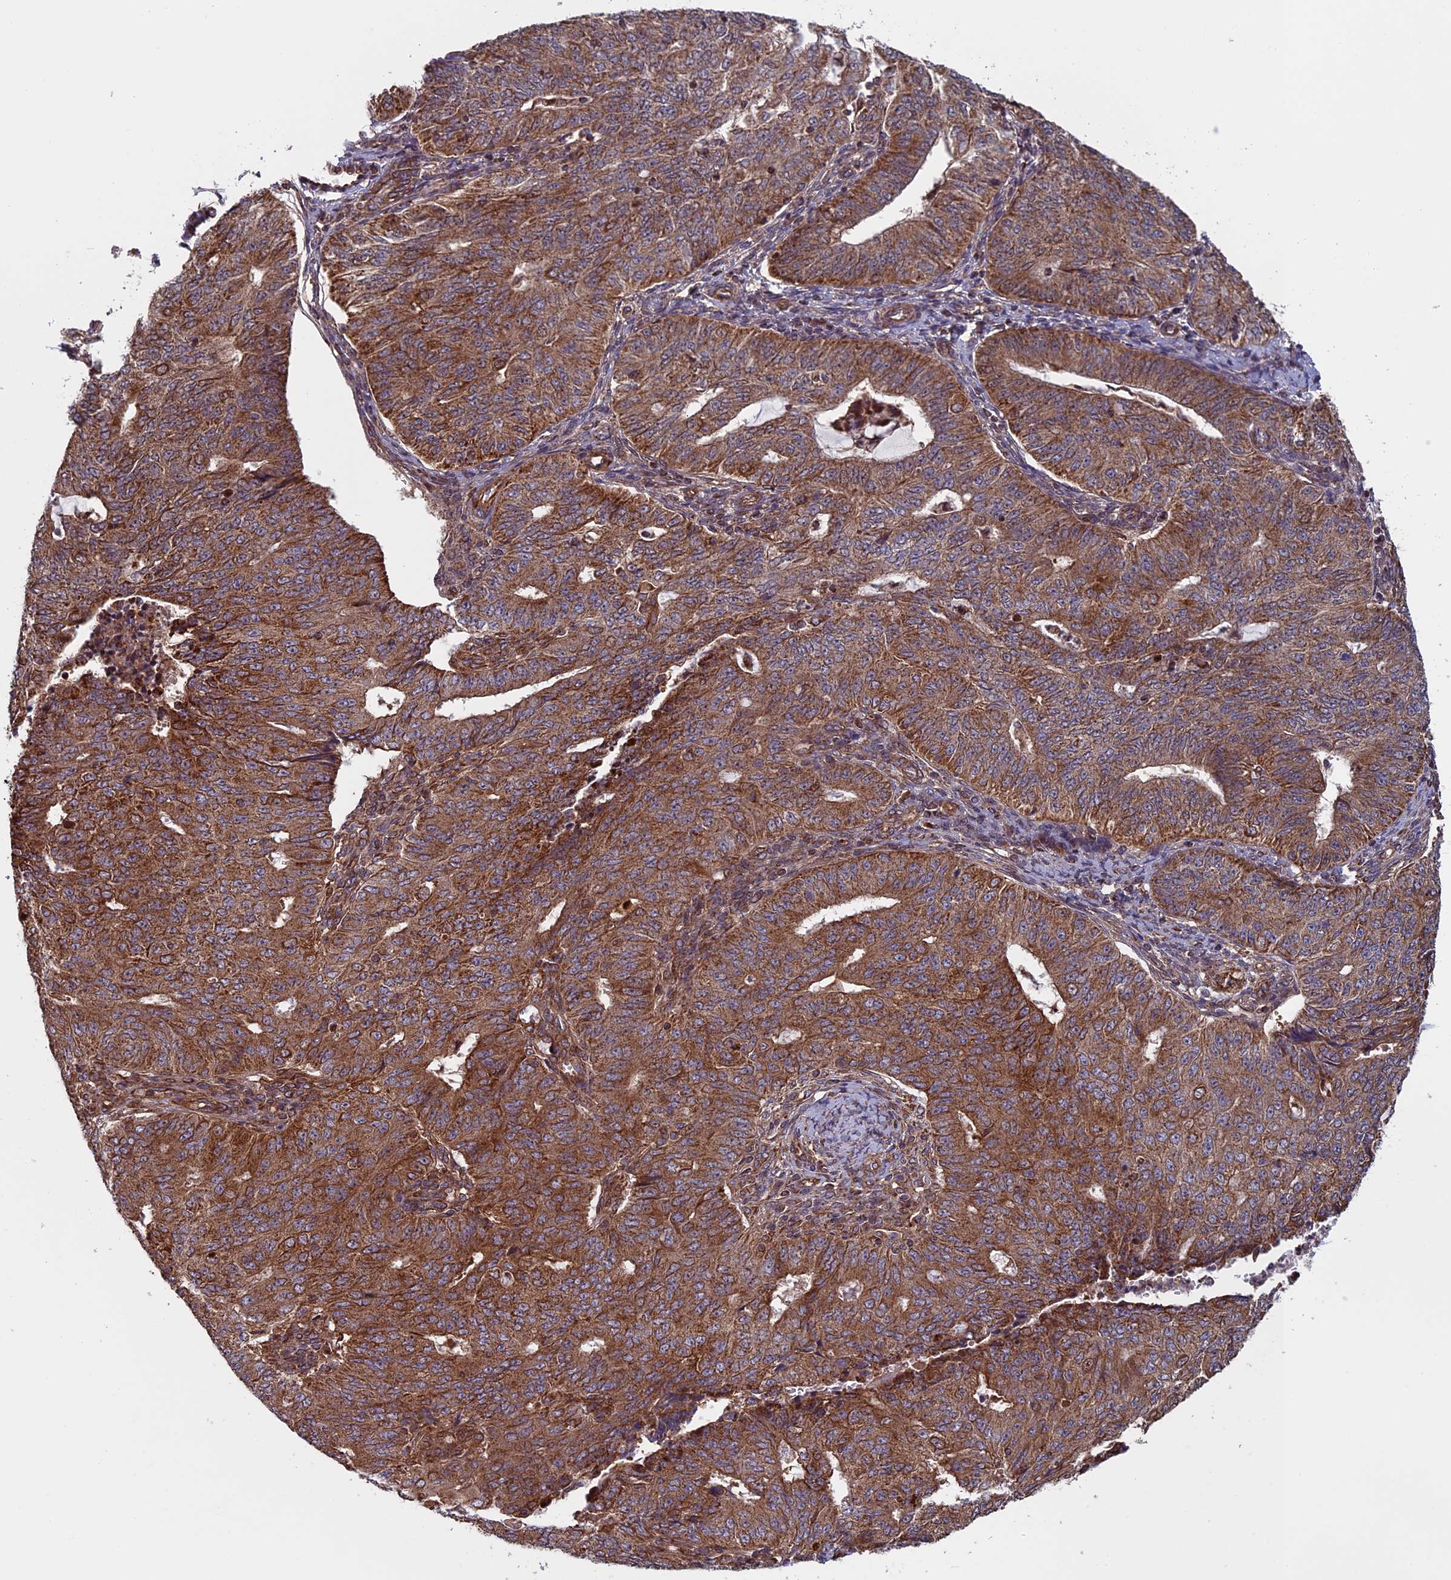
{"staining": {"intensity": "moderate", "quantity": ">75%", "location": "cytoplasmic/membranous"}, "tissue": "endometrial cancer", "cell_type": "Tumor cells", "image_type": "cancer", "snomed": [{"axis": "morphology", "description": "Adenocarcinoma, NOS"}, {"axis": "topography", "description": "Endometrium"}], "caption": "Immunohistochemistry (IHC) staining of adenocarcinoma (endometrial), which shows medium levels of moderate cytoplasmic/membranous positivity in about >75% of tumor cells indicating moderate cytoplasmic/membranous protein positivity. The staining was performed using DAB (brown) for protein detection and nuclei were counterstained in hematoxylin (blue).", "gene": "CCDC8", "patient": {"sex": "female", "age": 32}}